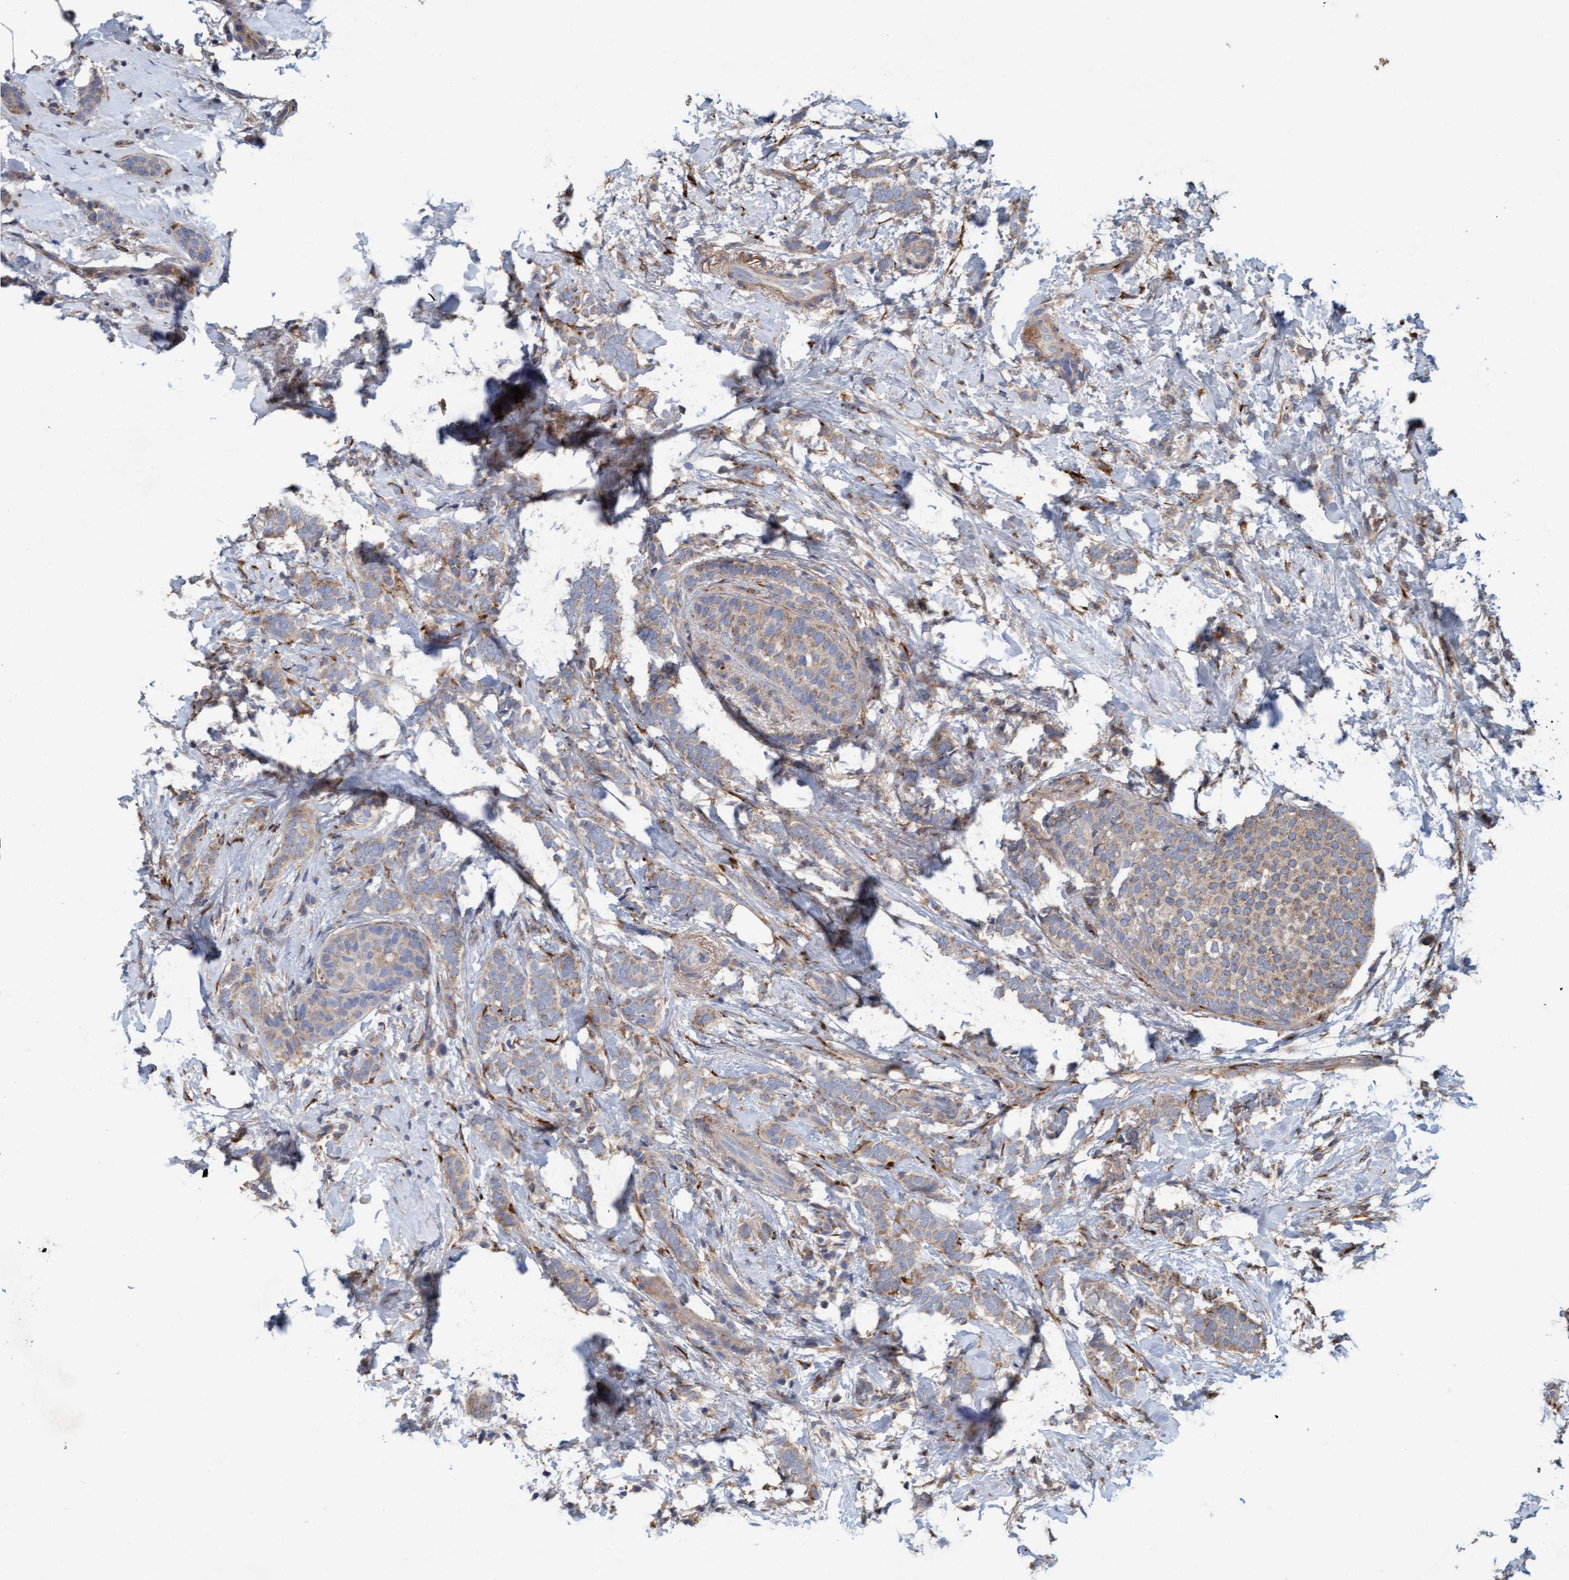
{"staining": {"intensity": "weak", "quantity": "25%-75%", "location": "cytoplasmic/membranous"}, "tissue": "breast cancer", "cell_type": "Tumor cells", "image_type": "cancer", "snomed": [{"axis": "morphology", "description": "Lobular carcinoma"}, {"axis": "topography", "description": "Breast"}], "caption": "About 25%-75% of tumor cells in human breast cancer demonstrate weak cytoplasmic/membranous protein staining as visualized by brown immunohistochemical staining.", "gene": "DDHD2", "patient": {"sex": "female", "age": 50}}